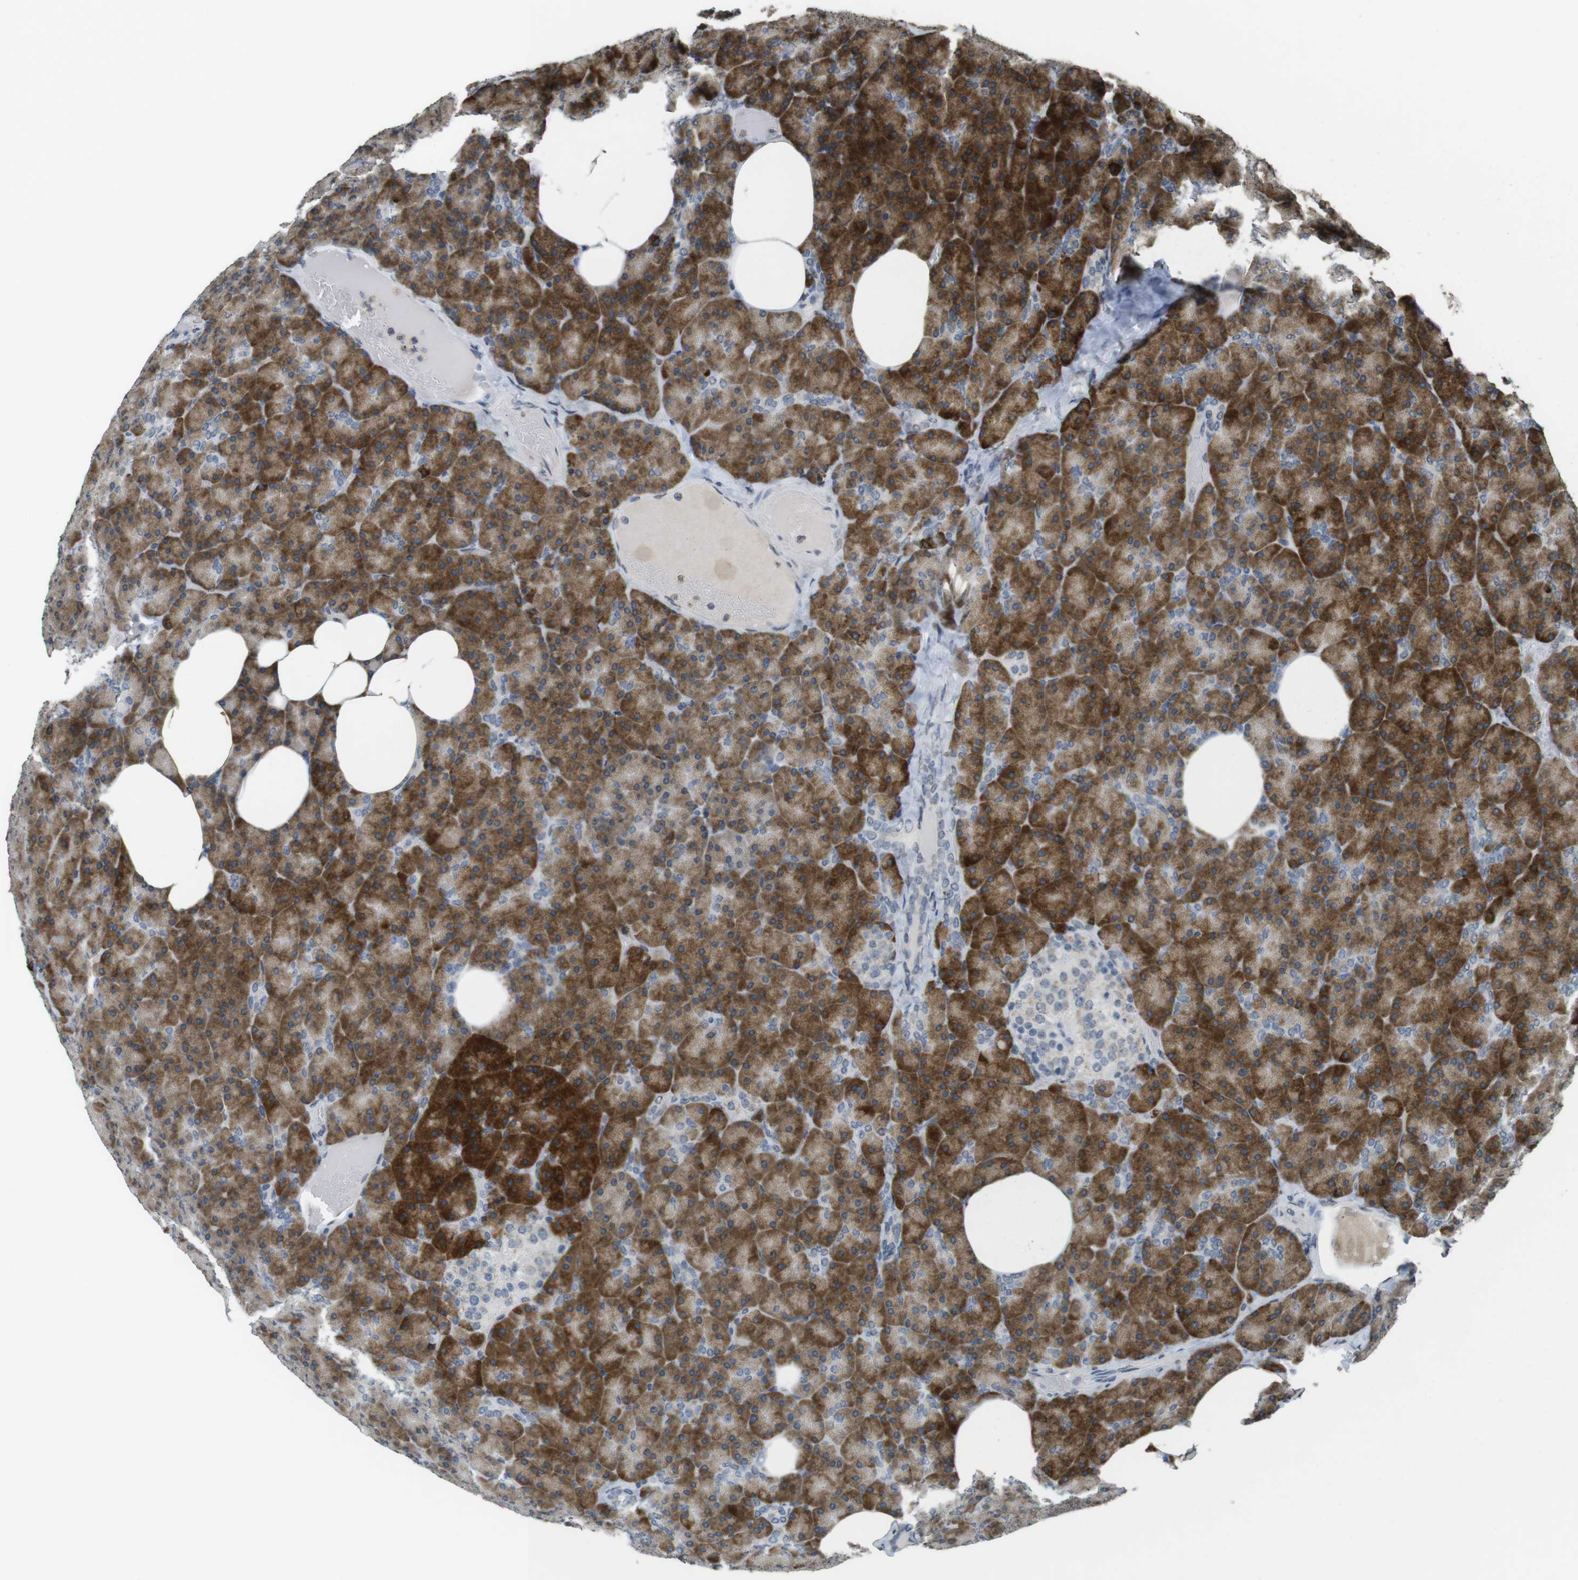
{"staining": {"intensity": "strong", "quantity": ">75%", "location": "cytoplasmic/membranous"}, "tissue": "pancreas", "cell_type": "Exocrine glandular cells", "image_type": "normal", "snomed": [{"axis": "morphology", "description": "Normal tissue, NOS"}, {"axis": "topography", "description": "Pancreas"}], "caption": "DAB immunohistochemical staining of unremarkable human pancreas demonstrates strong cytoplasmic/membranous protein expression in approximately >75% of exocrine glandular cells.", "gene": "FZD10", "patient": {"sex": "female", "age": 35}}